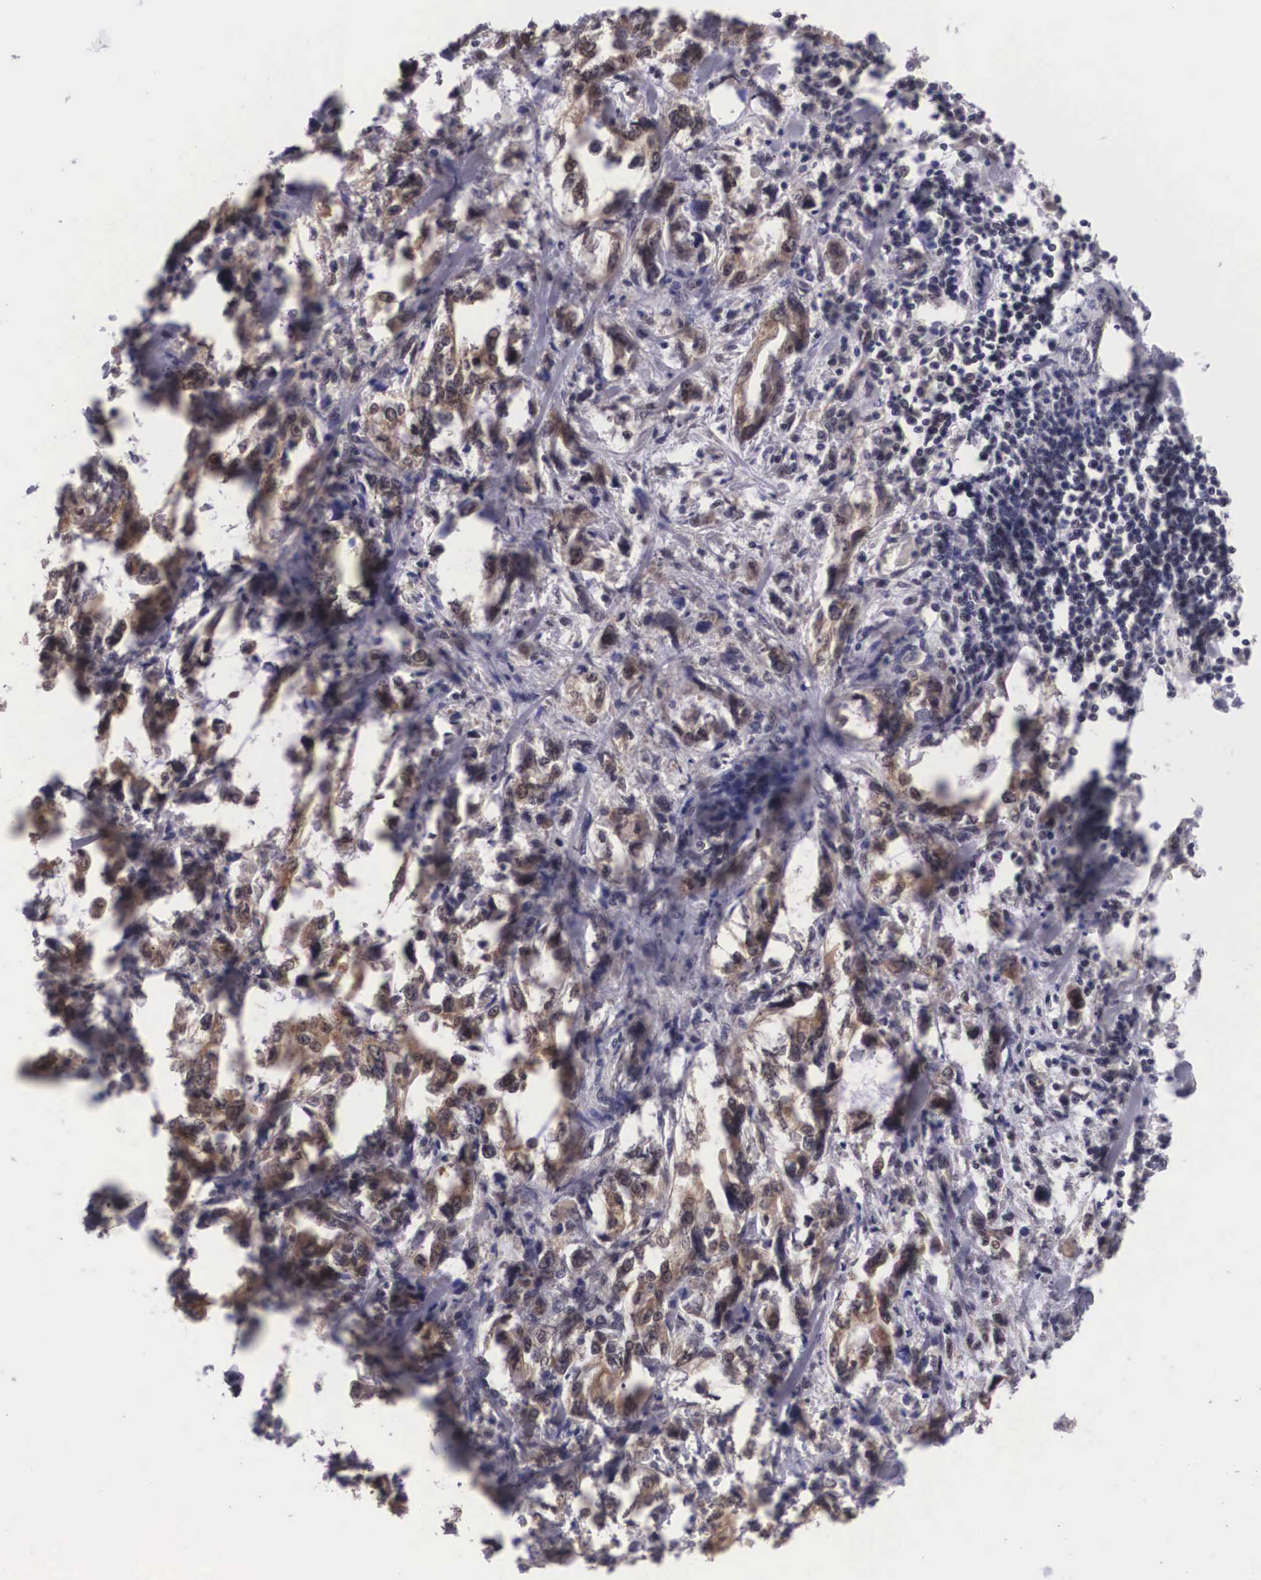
{"staining": {"intensity": "moderate", "quantity": "25%-75%", "location": "cytoplasmic/membranous,nuclear"}, "tissue": "stomach cancer", "cell_type": "Tumor cells", "image_type": "cancer", "snomed": [{"axis": "morphology", "description": "Adenocarcinoma, NOS"}, {"axis": "topography", "description": "Pancreas"}, {"axis": "topography", "description": "Stomach, upper"}], "caption": "Protein expression by immunohistochemistry shows moderate cytoplasmic/membranous and nuclear expression in approximately 25%-75% of tumor cells in stomach cancer.", "gene": "OTX2", "patient": {"sex": "male", "age": 77}}